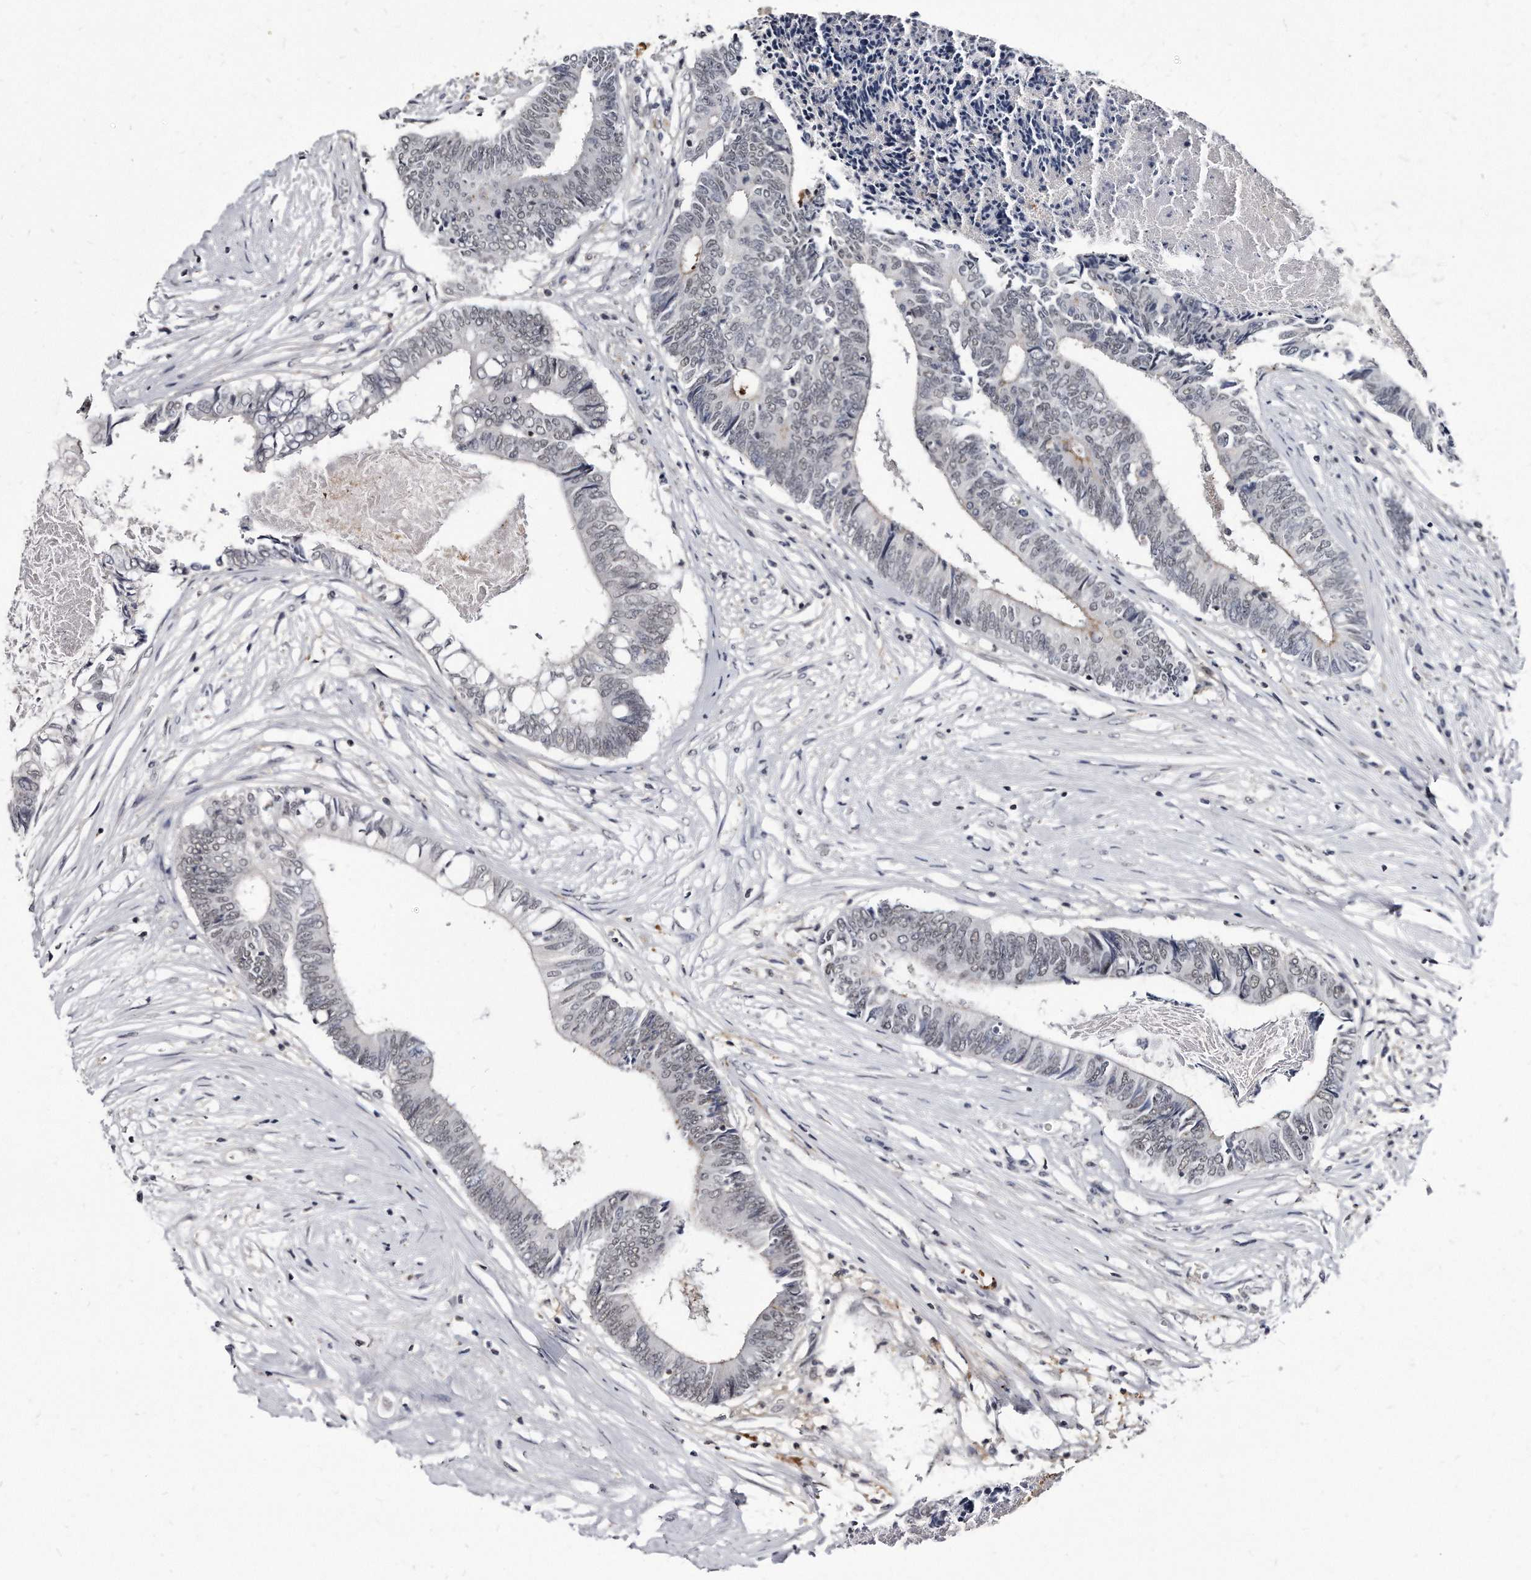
{"staining": {"intensity": "negative", "quantity": "none", "location": "none"}, "tissue": "colorectal cancer", "cell_type": "Tumor cells", "image_type": "cancer", "snomed": [{"axis": "morphology", "description": "Adenocarcinoma, NOS"}, {"axis": "topography", "description": "Rectum"}], "caption": "Tumor cells show no significant staining in adenocarcinoma (colorectal).", "gene": "KLHDC3", "patient": {"sex": "male", "age": 63}}